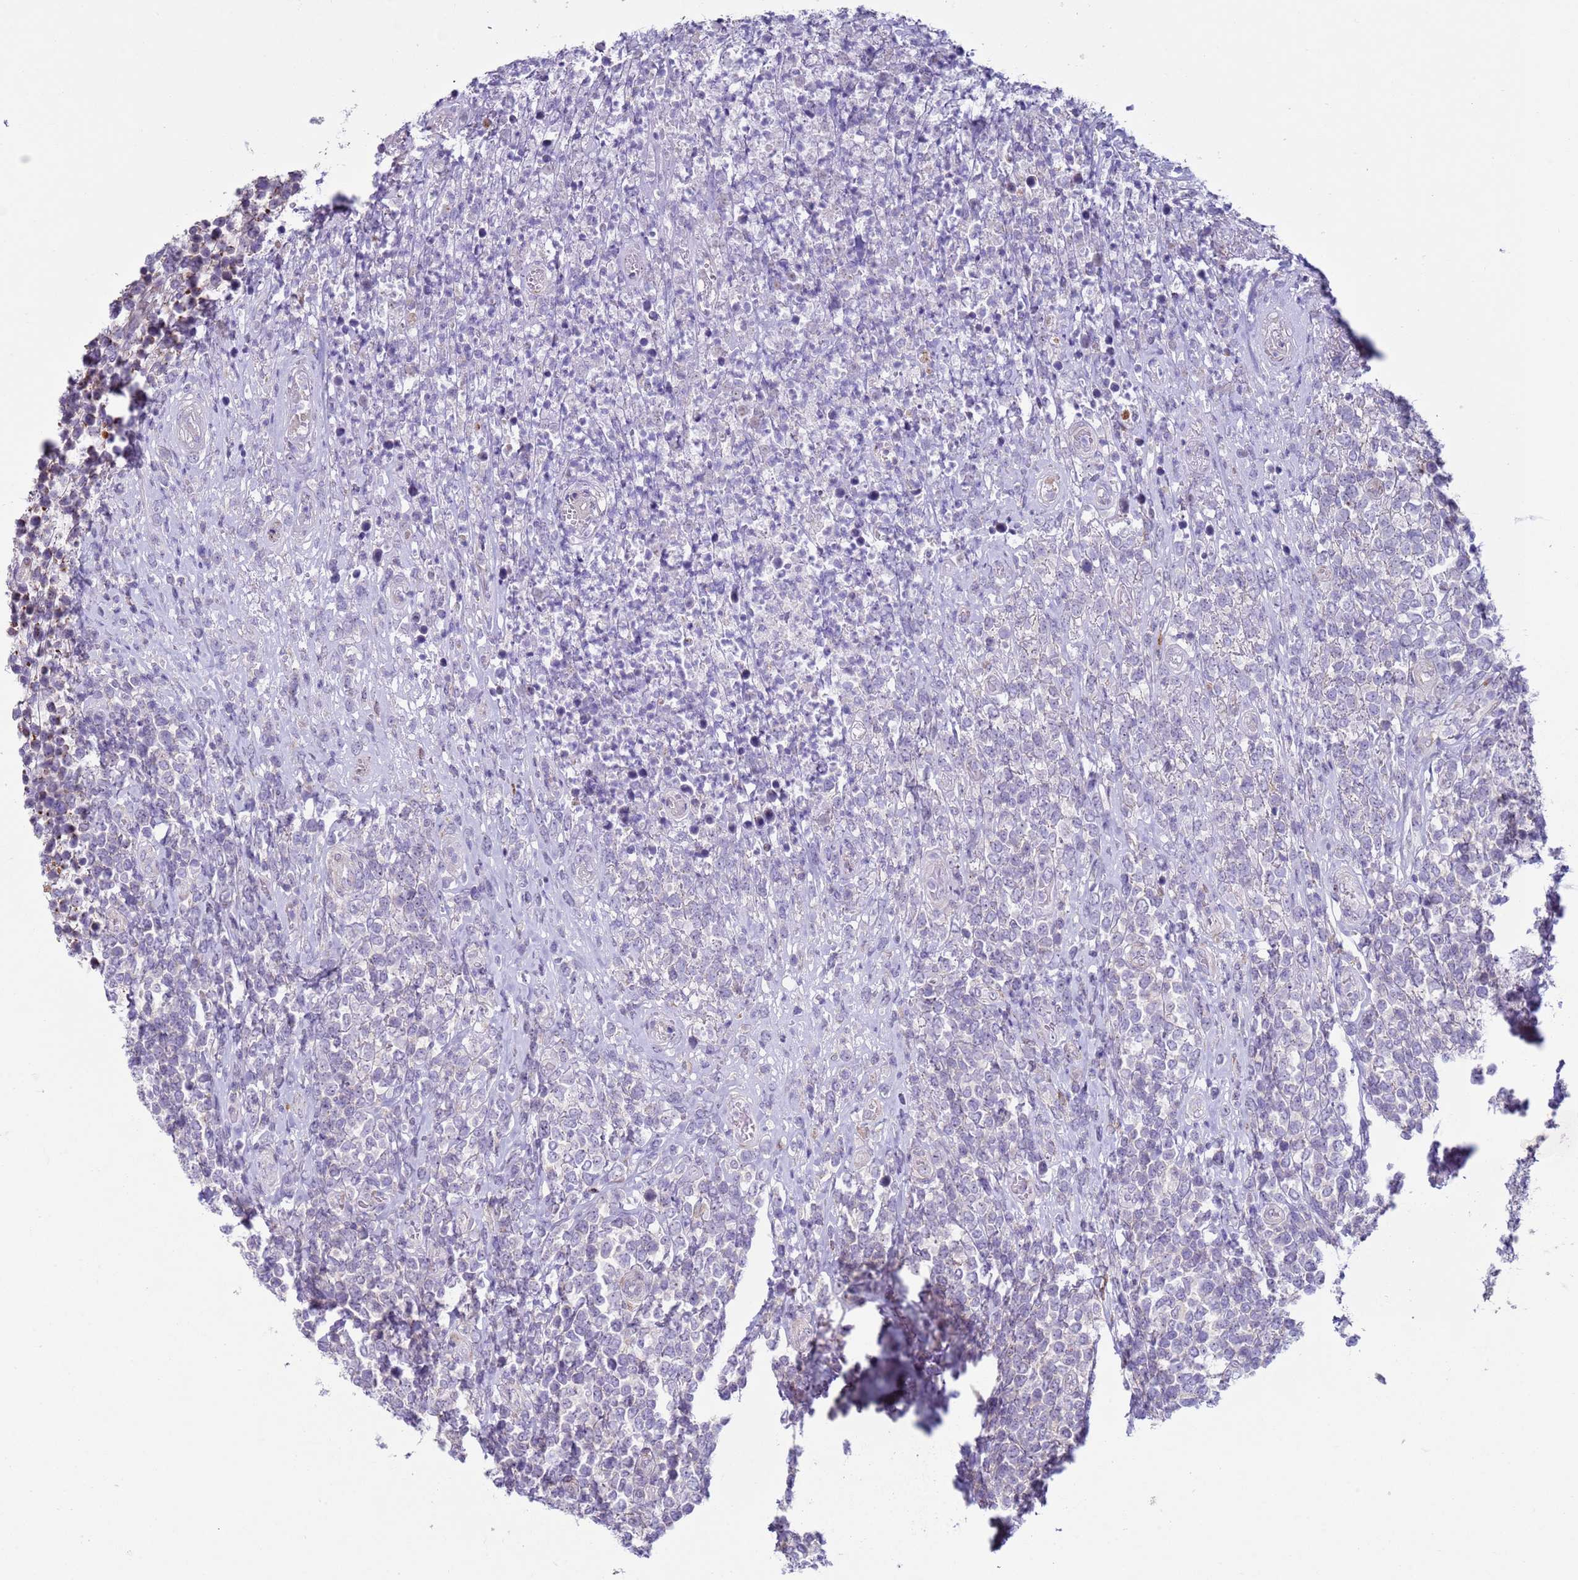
{"staining": {"intensity": "negative", "quantity": "none", "location": "none"}, "tissue": "lymphoma", "cell_type": "Tumor cells", "image_type": "cancer", "snomed": [{"axis": "morphology", "description": "Malignant lymphoma, non-Hodgkin's type, High grade"}, {"axis": "topography", "description": "Soft tissue"}], "caption": "Immunohistochemical staining of lymphoma displays no significant staining in tumor cells.", "gene": "HEATR1", "patient": {"sex": "female", "age": 56}}